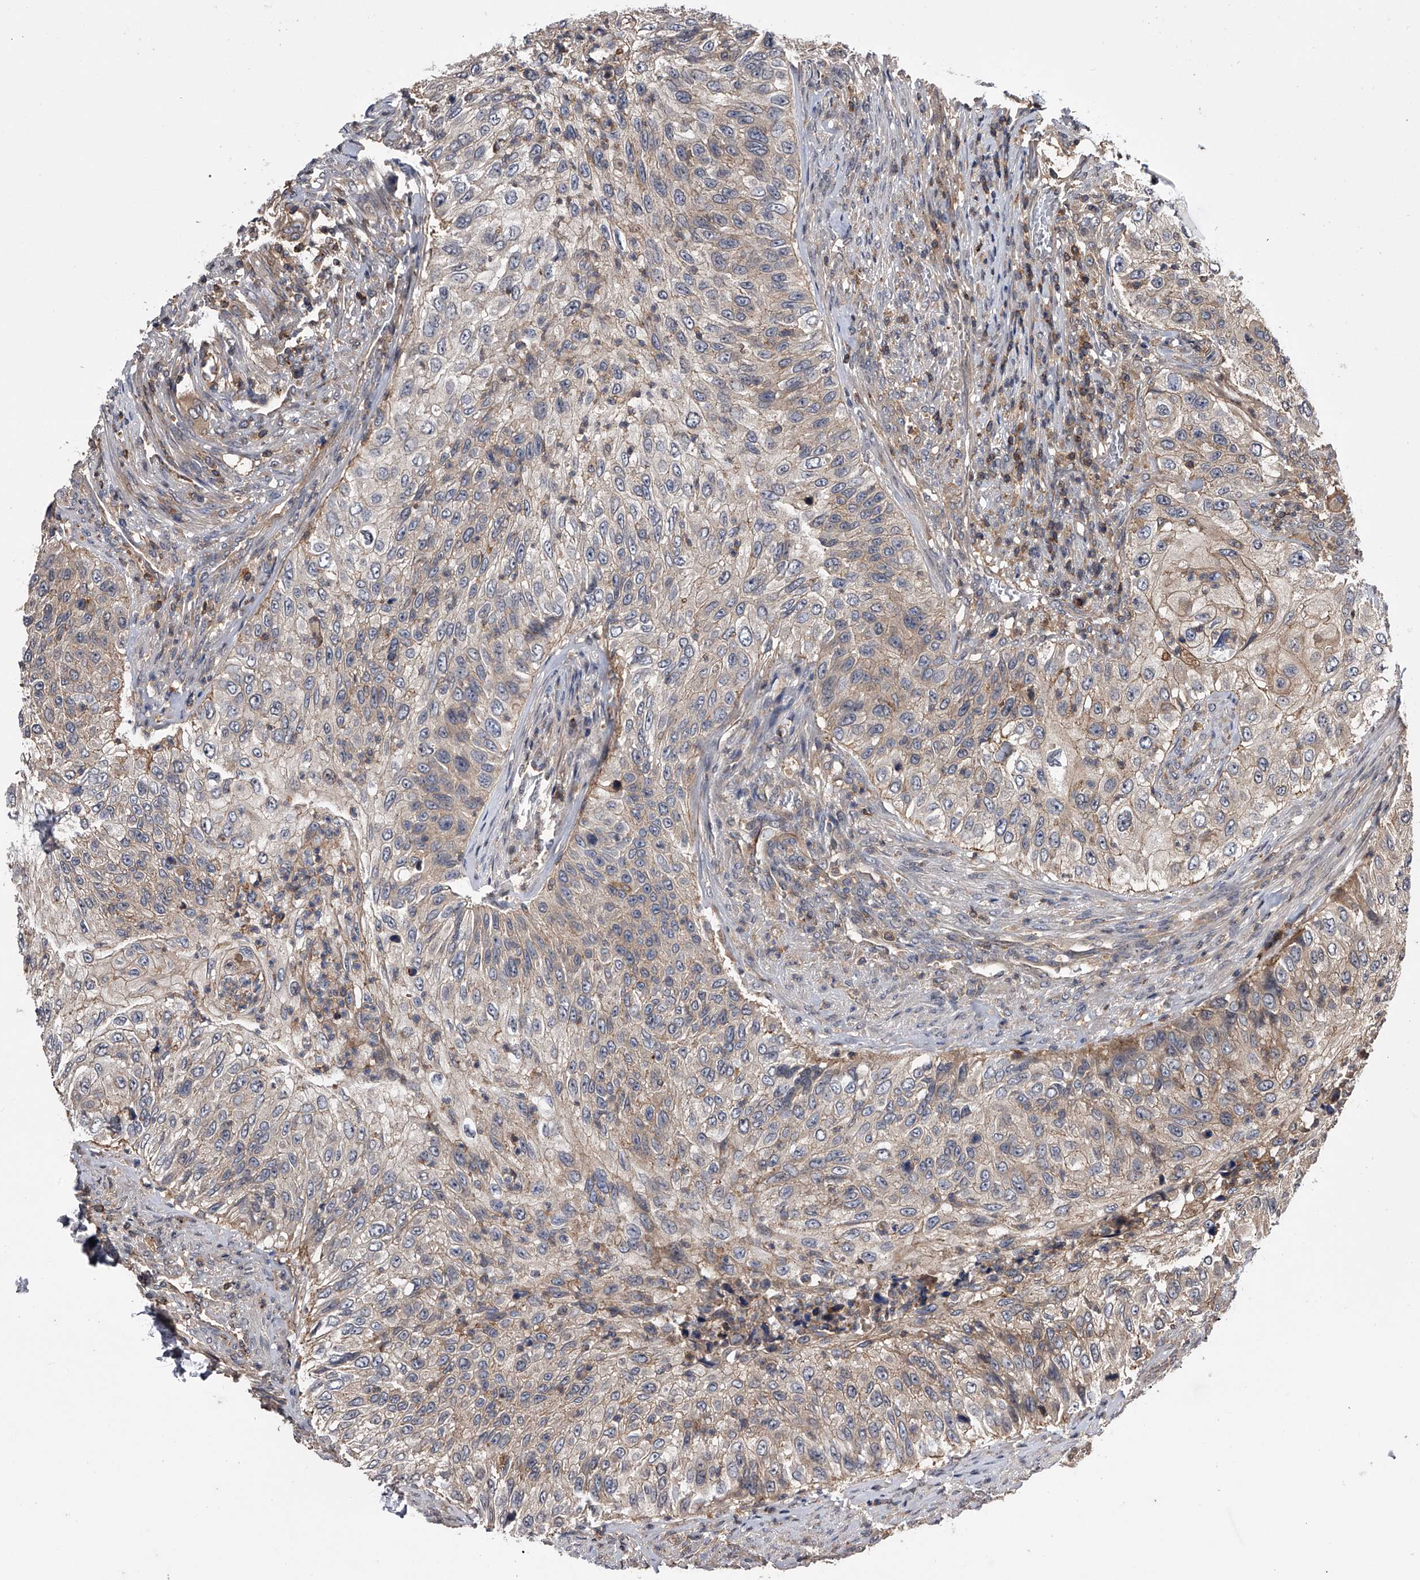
{"staining": {"intensity": "weak", "quantity": "25%-75%", "location": "cytoplasmic/membranous"}, "tissue": "urothelial cancer", "cell_type": "Tumor cells", "image_type": "cancer", "snomed": [{"axis": "morphology", "description": "Urothelial carcinoma, High grade"}, {"axis": "topography", "description": "Urinary bladder"}], "caption": "This is a micrograph of immunohistochemistry (IHC) staining of urothelial cancer, which shows weak staining in the cytoplasmic/membranous of tumor cells.", "gene": "PAN3", "patient": {"sex": "female", "age": 60}}